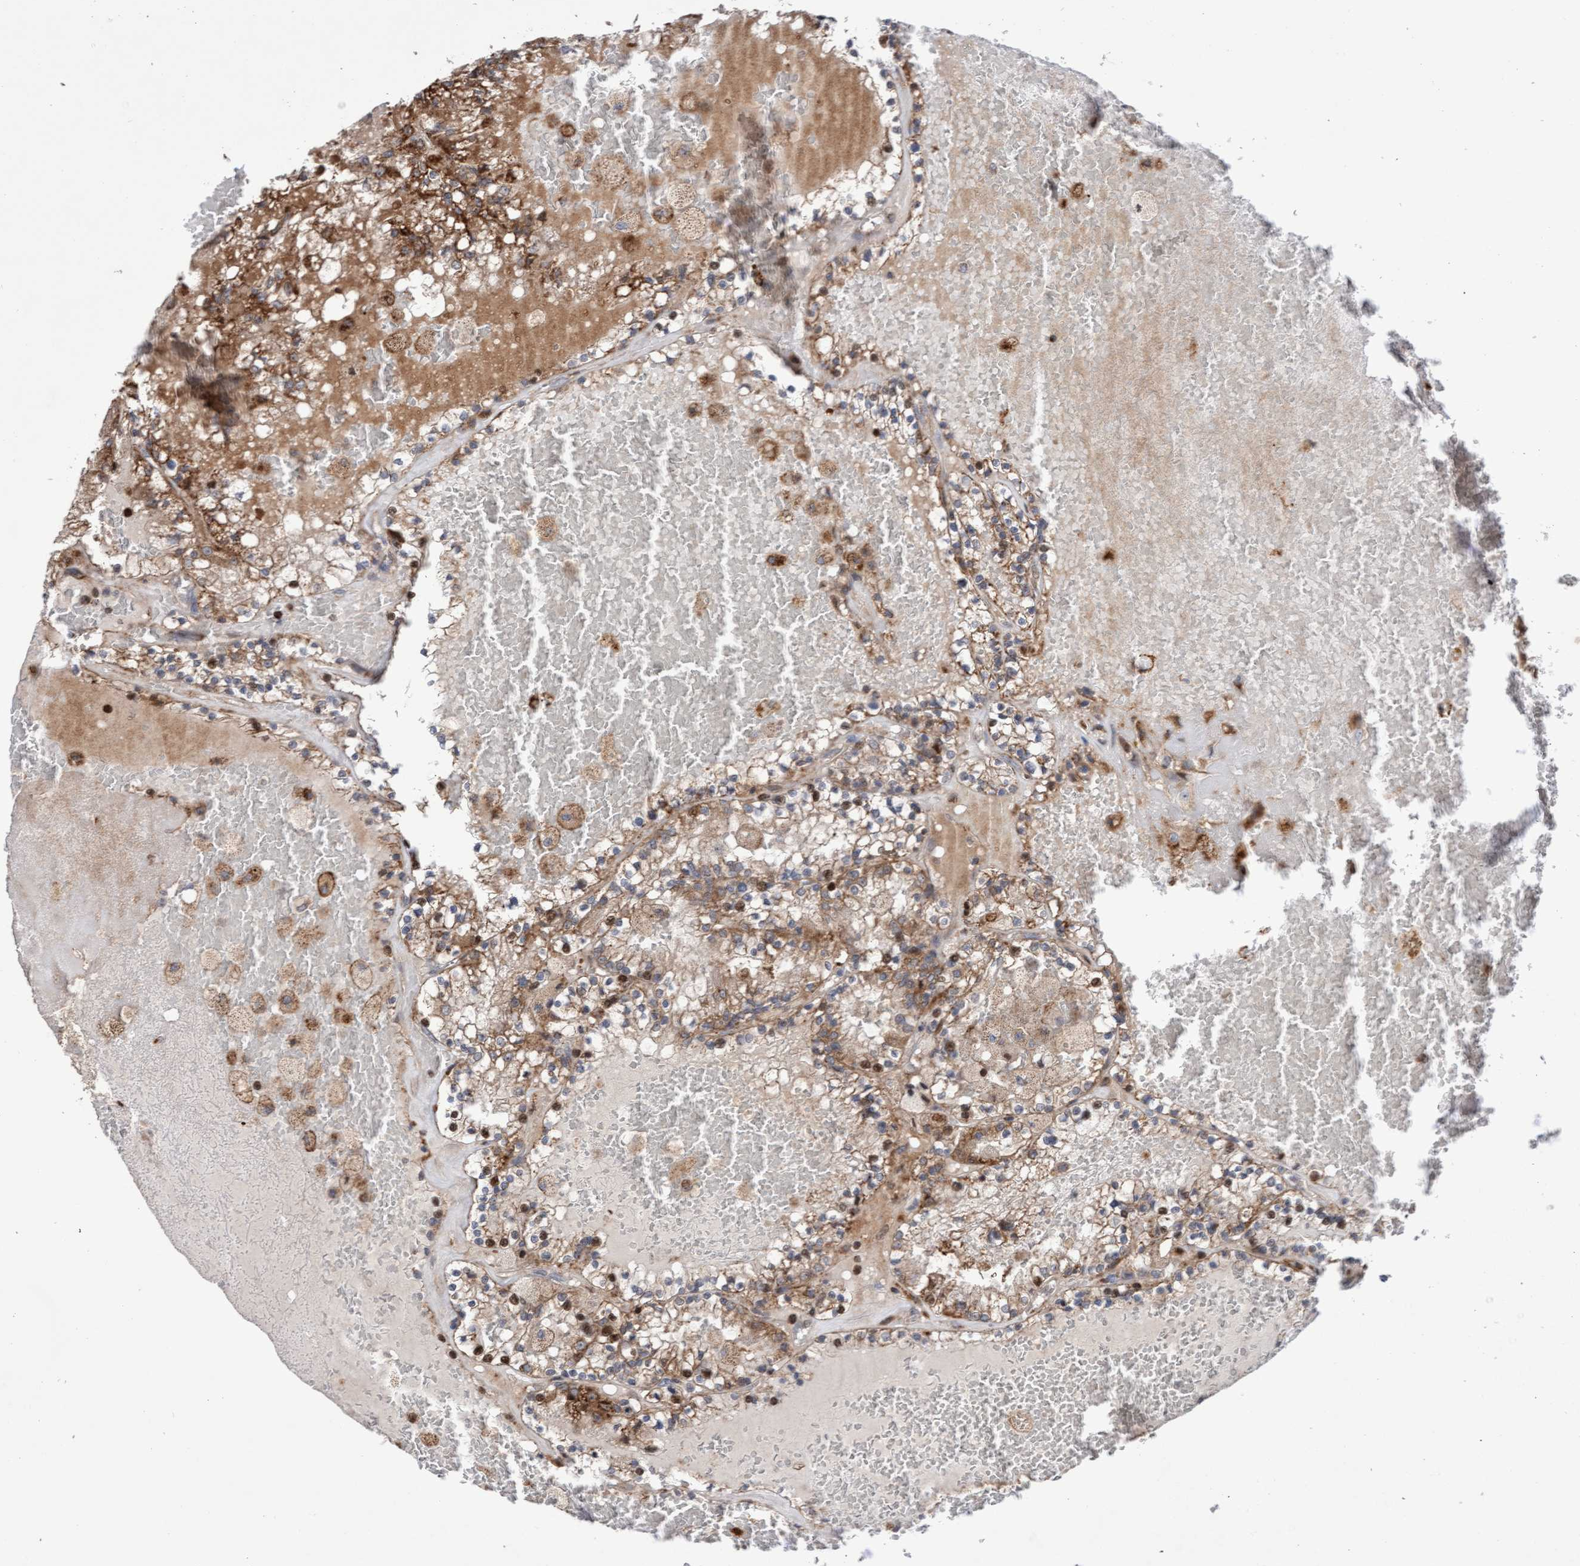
{"staining": {"intensity": "moderate", "quantity": ">75%", "location": "cytoplasmic/membranous"}, "tissue": "renal cancer", "cell_type": "Tumor cells", "image_type": "cancer", "snomed": [{"axis": "morphology", "description": "Adenocarcinoma, NOS"}, {"axis": "topography", "description": "Kidney"}], "caption": "Immunohistochemistry (IHC) photomicrograph of renal adenocarcinoma stained for a protein (brown), which exhibits medium levels of moderate cytoplasmic/membranous positivity in approximately >75% of tumor cells.", "gene": "PECR", "patient": {"sex": "female", "age": 56}}